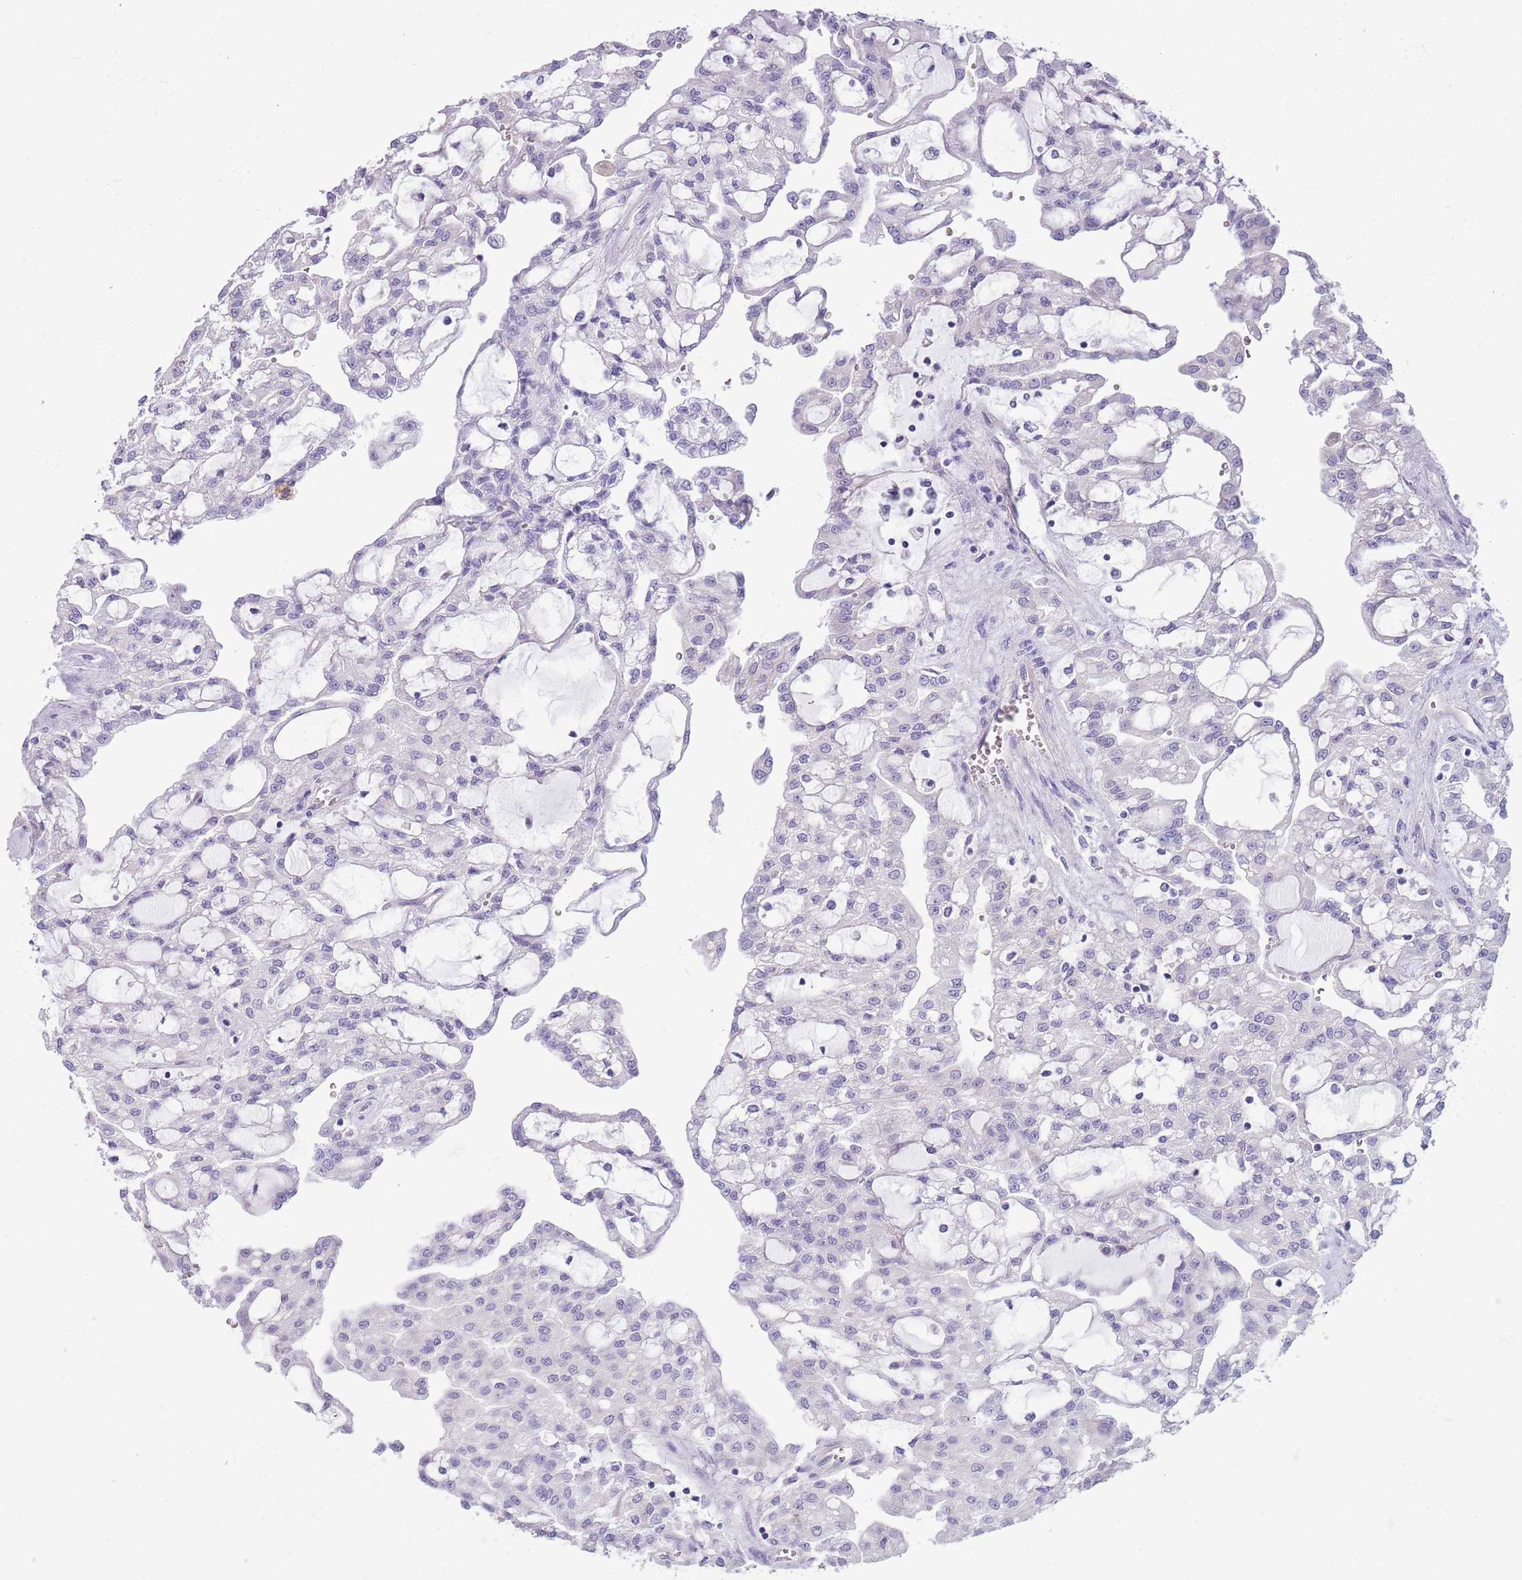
{"staining": {"intensity": "negative", "quantity": "none", "location": "none"}, "tissue": "renal cancer", "cell_type": "Tumor cells", "image_type": "cancer", "snomed": [{"axis": "morphology", "description": "Adenocarcinoma, NOS"}, {"axis": "topography", "description": "Kidney"}], "caption": "Tumor cells show no significant staining in renal cancer (adenocarcinoma).", "gene": "RBP3", "patient": {"sex": "male", "age": 63}}